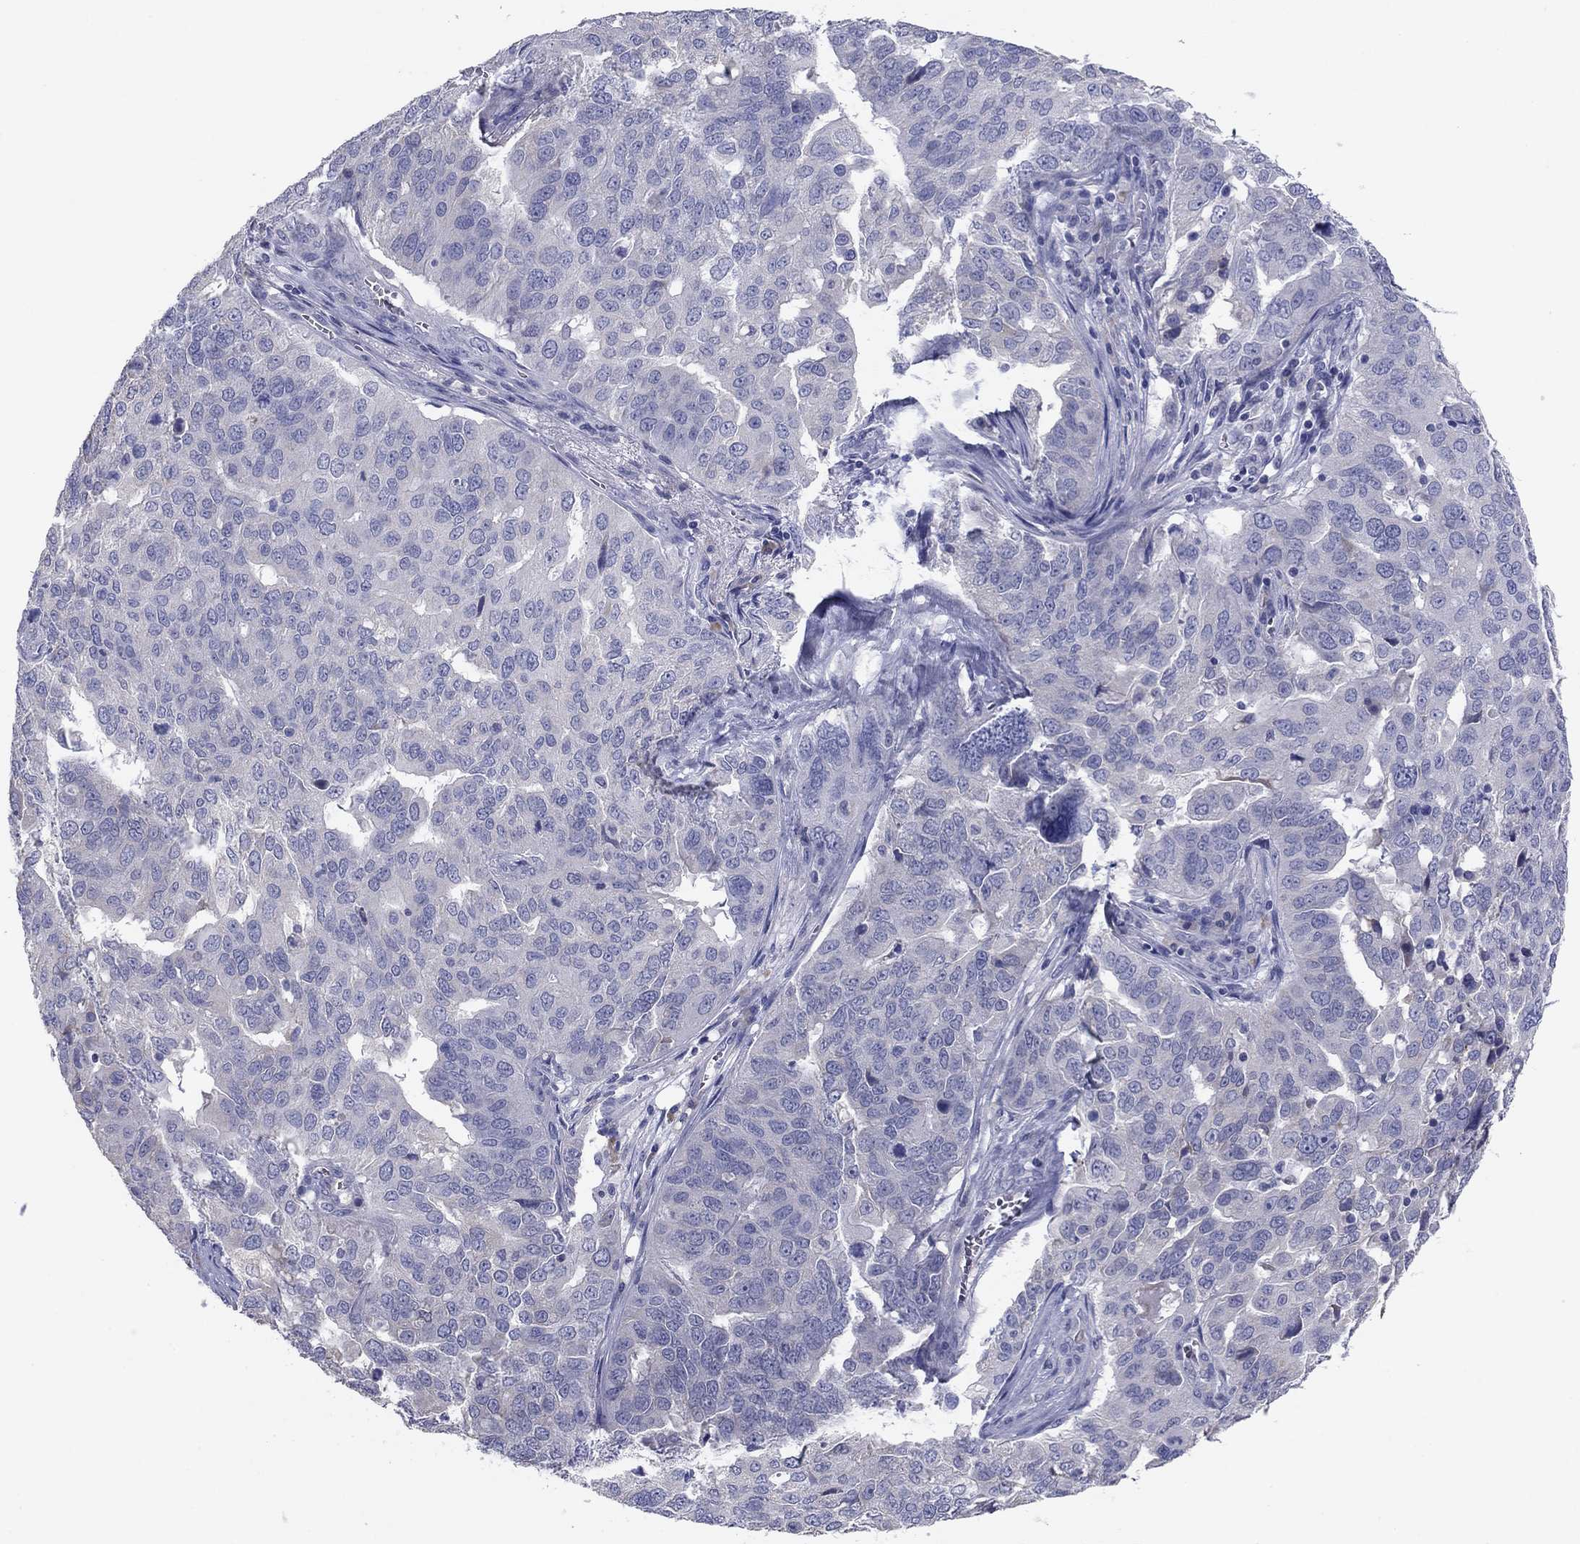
{"staining": {"intensity": "negative", "quantity": "none", "location": "none"}, "tissue": "ovarian cancer", "cell_type": "Tumor cells", "image_type": "cancer", "snomed": [{"axis": "morphology", "description": "Carcinoma, endometroid"}, {"axis": "topography", "description": "Soft tissue"}, {"axis": "topography", "description": "Ovary"}], "caption": "This photomicrograph is of endometroid carcinoma (ovarian) stained with immunohistochemistry (IHC) to label a protein in brown with the nuclei are counter-stained blue. There is no positivity in tumor cells.", "gene": "GRK7", "patient": {"sex": "female", "age": 52}}